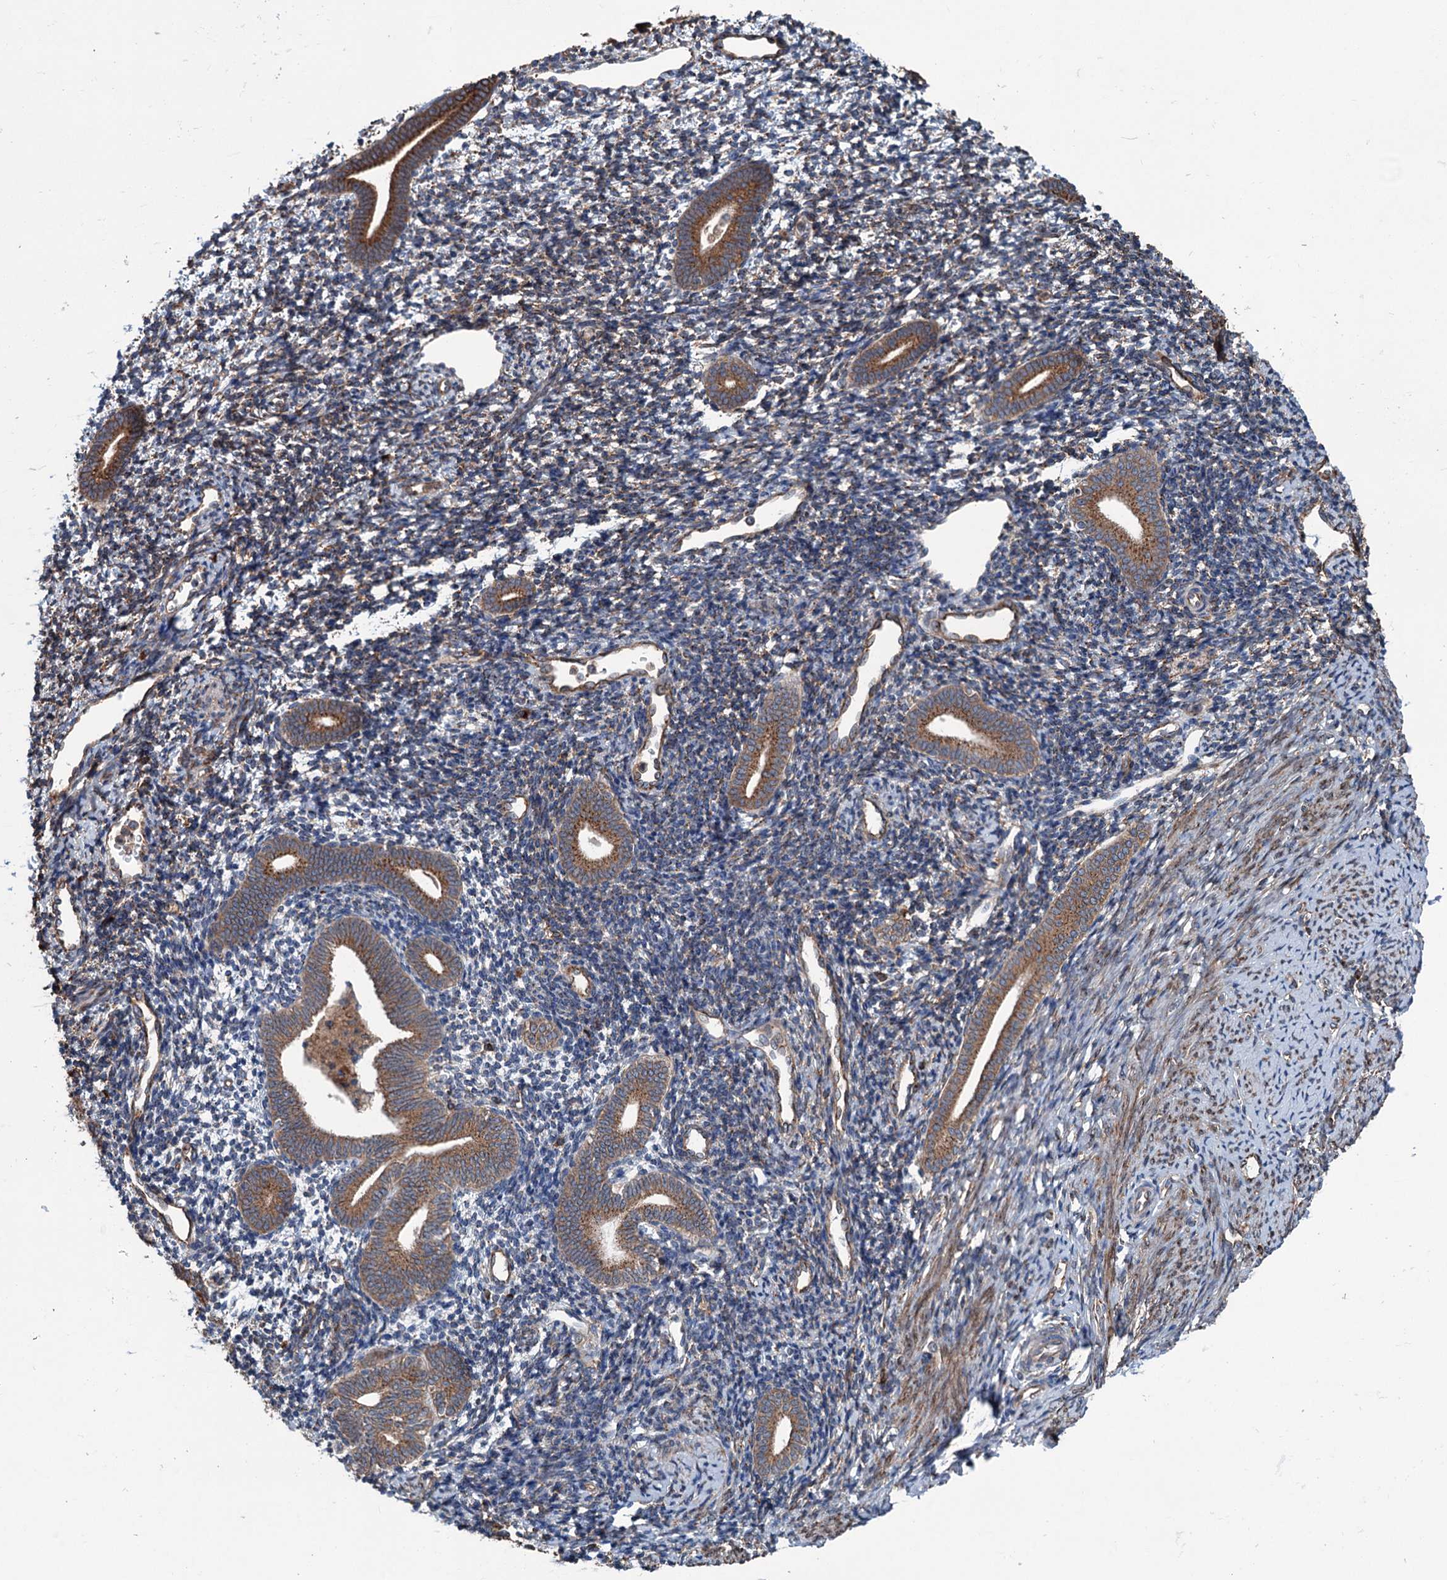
{"staining": {"intensity": "moderate", "quantity": "25%-75%", "location": "cytoplasmic/membranous"}, "tissue": "endometrium", "cell_type": "Cells in endometrial stroma", "image_type": "normal", "snomed": [{"axis": "morphology", "description": "Normal tissue, NOS"}, {"axis": "topography", "description": "Endometrium"}], "caption": "An image of human endometrium stained for a protein reveals moderate cytoplasmic/membranous brown staining in cells in endometrial stroma. The staining was performed using DAB (3,3'-diaminobenzidine), with brown indicating positive protein expression. Nuclei are stained blue with hematoxylin.", "gene": "CALCOCO1", "patient": {"sex": "female", "age": 56}}